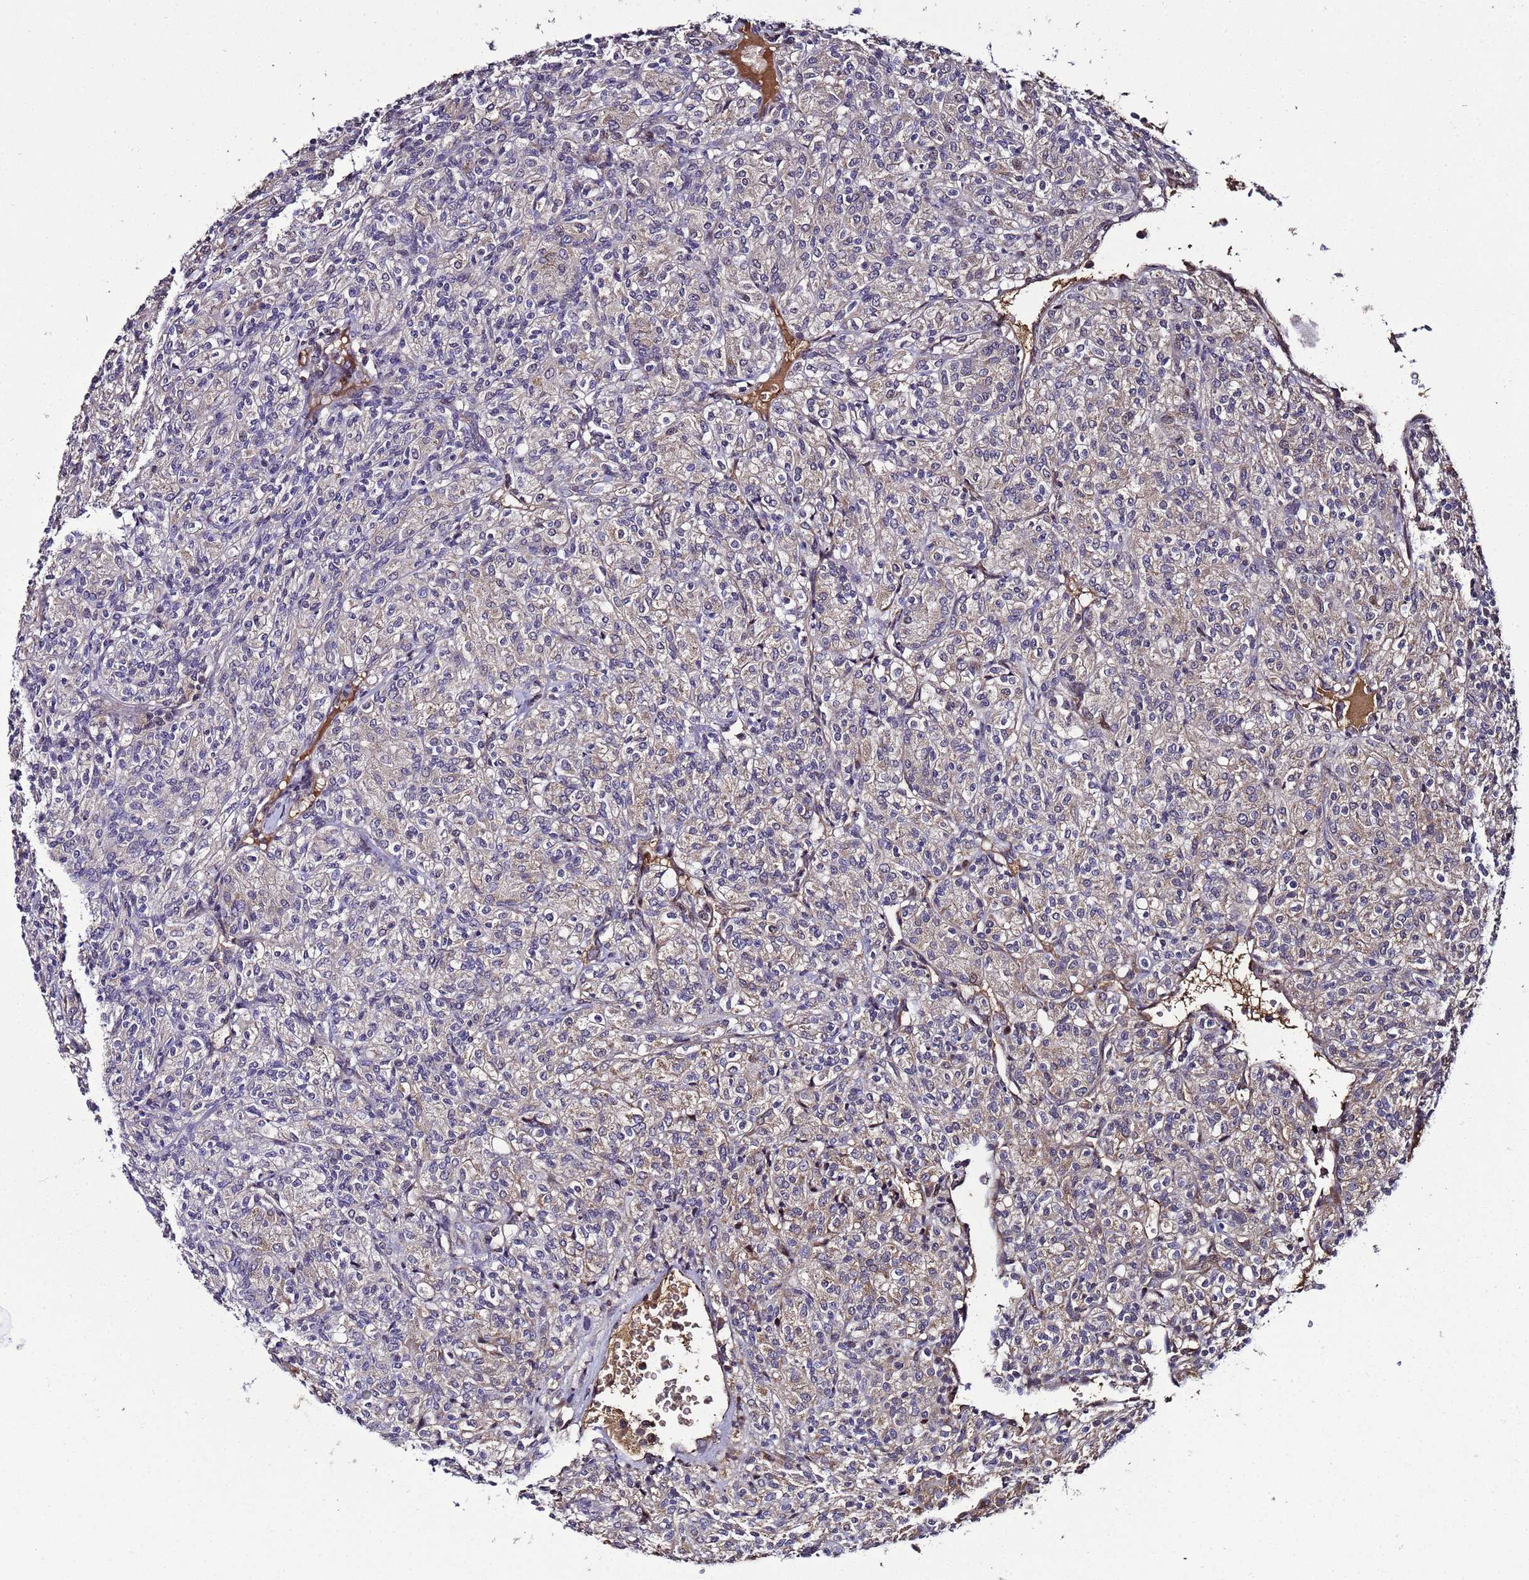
{"staining": {"intensity": "weak", "quantity": "<25%", "location": "cytoplasmic/membranous"}, "tissue": "renal cancer", "cell_type": "Tumor cells", "image_type": "cancer", "snomed": [{"axis": "morphology", "description": "Adenocarcinoma, NOS"}, {"axis": "topography", "description": "Kidney"}], "caption": "The image demonstrates no significant positivity in tumor cells of renal cancer. (DAB immunohistochemistry (IHC) with hematoxylin counter stain).", "gene": "WNK4", "patient": {"sex": "male", "age": 77}}